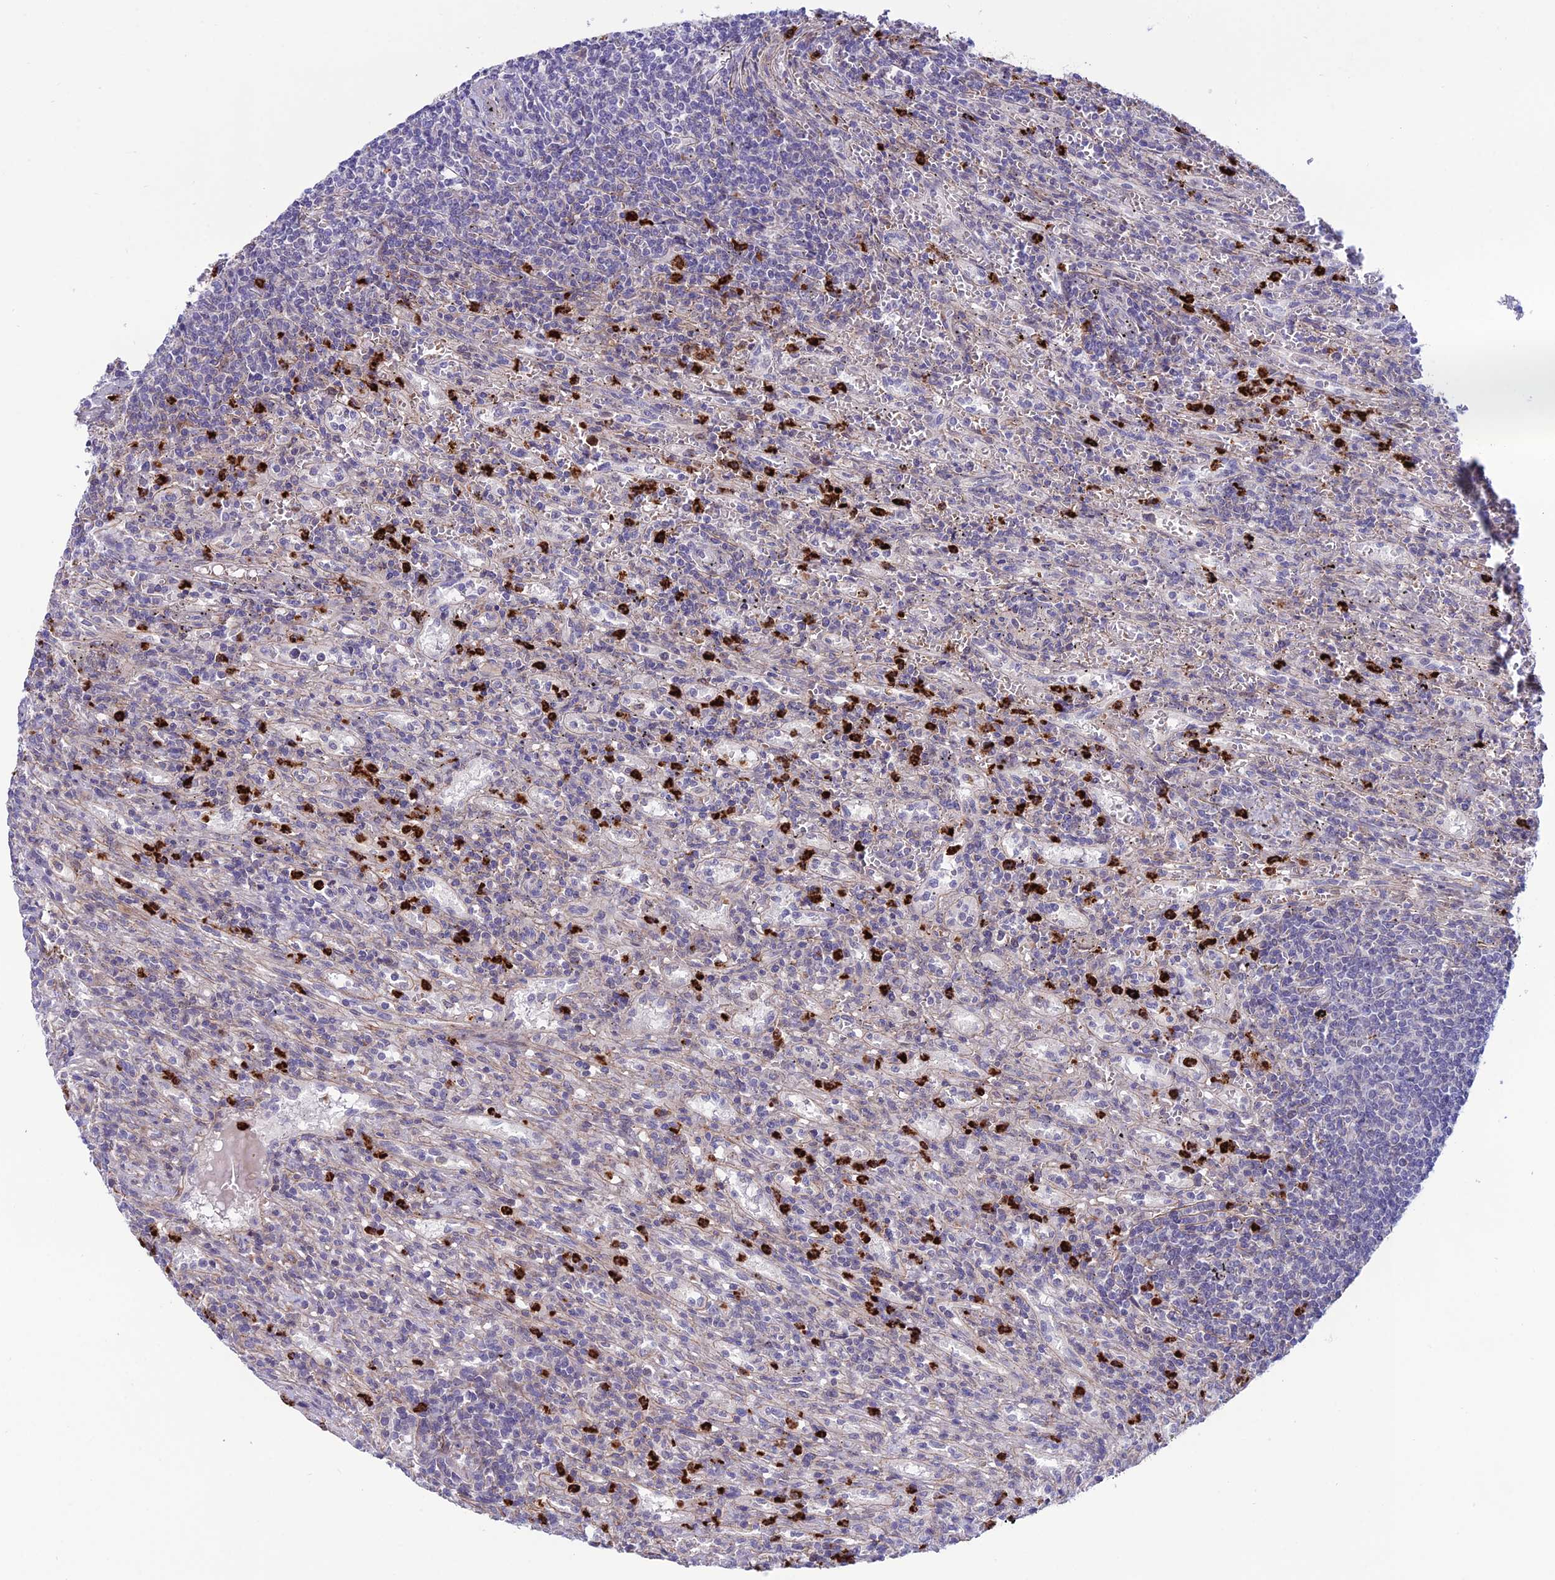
{"staining": {"intensity": "negative", "quantity": "none", "location": "none"}, "tissue": "lymphoma", "cell_type": "Tumor cells", "image_type": "cancer", "snomed": [{"axis": "morphology", "description": "Malignant lymphoma, non-Hodgkin's type, Low grade"}, {"axis": "topography", "description": "Spleen"}], "caption": "IHC of human low-grade malignant lymphoma, non-Hodgkin's type displays no positivity in tumor cells.", "gene": "COL6A6", "patient": {"sex": "male", "age": 76}}